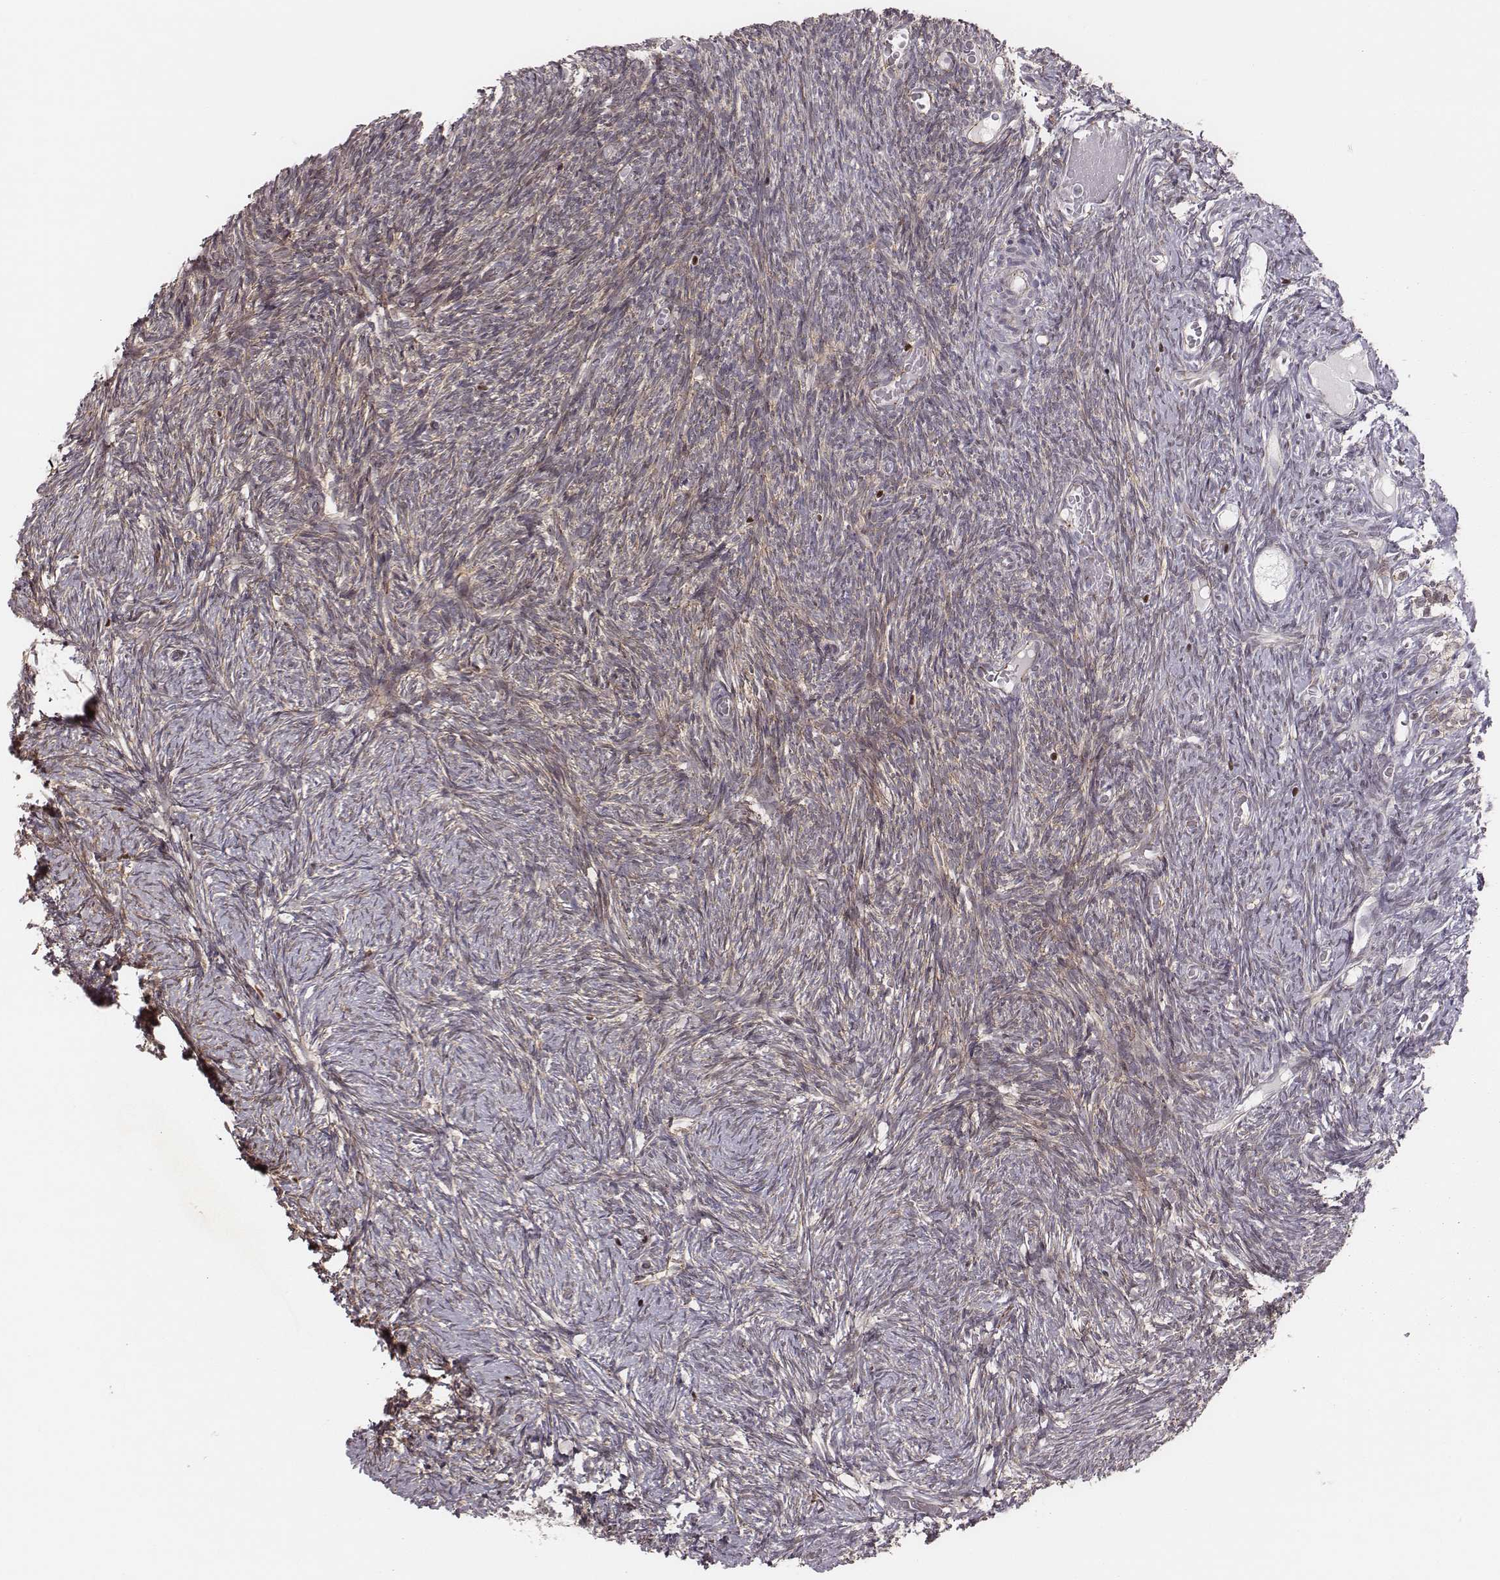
{"staining": {"intensity": "negative", "quantity": "none", "location": "none"}, "tissue": "ovary", "cell_type": "Follicle cells", "image_type": "normal", "snomed": [{"axis": "morphology", "description": "Normal tissue, NOS"}, {"axis": "topography", "description": "Ovary"}], "caption": "Immunohistochemistry image of unremarkable human ovary stained for a protein (brown), which exhibits no positivity in follicle cells.", "gene": "WDR59", "patient": {"sex": "female", "age": 39}}